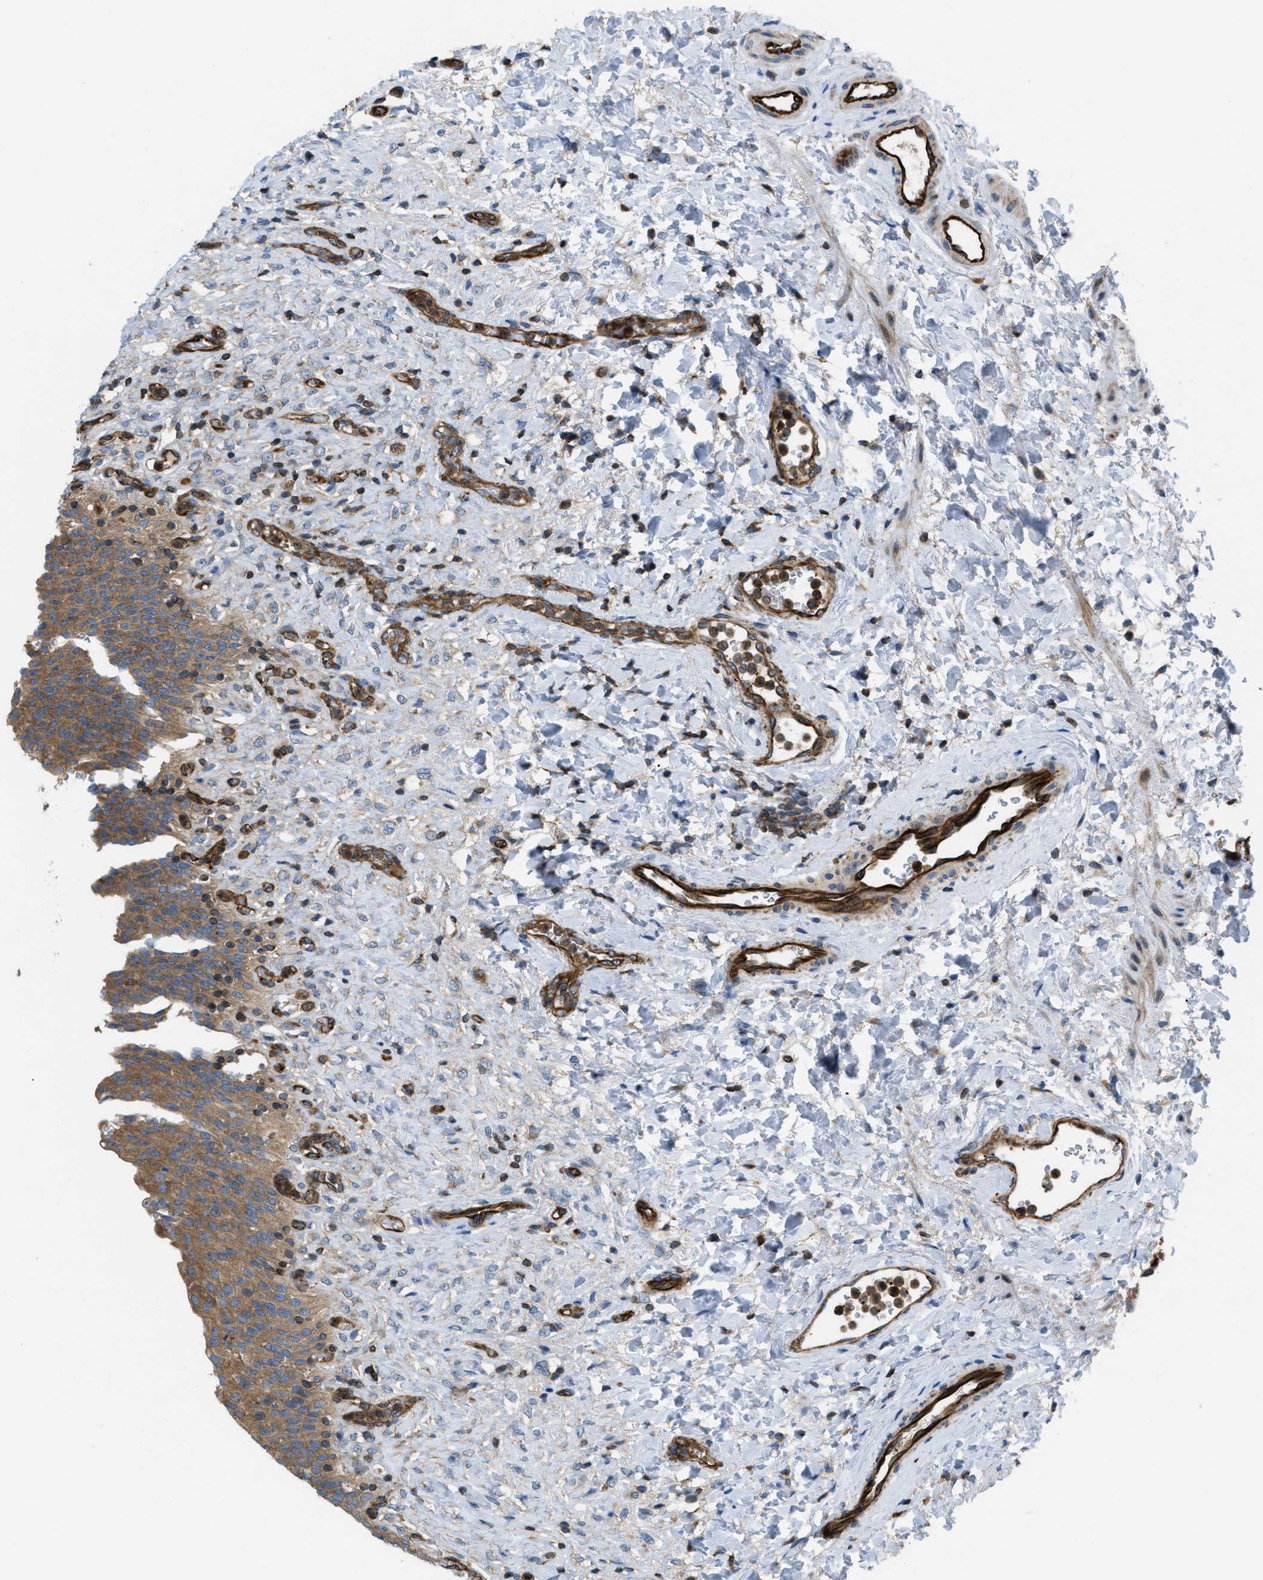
{"staining": {"intensity": "moderate", "quantity": ">75%", "location": "cytoplasmic/membranous"}, "tissue": "urinary bladder", "cell_type": "Urothelial cells", "image_type": "normal", "snomed": [{"axis": "morphology", "description": "Urothelial carcinoma, High grade"}, {"axis": "topography", "description": "Urinary bladder"}], "caption": "Immunohistochemical staining of benign urinary bladder reveals medium levels of moderate cytoplasmic/membranous positivity in about >75% of urothelial cells.", "gene": "ATP2A3", "patient": {"sex": "male", "age": 46}}